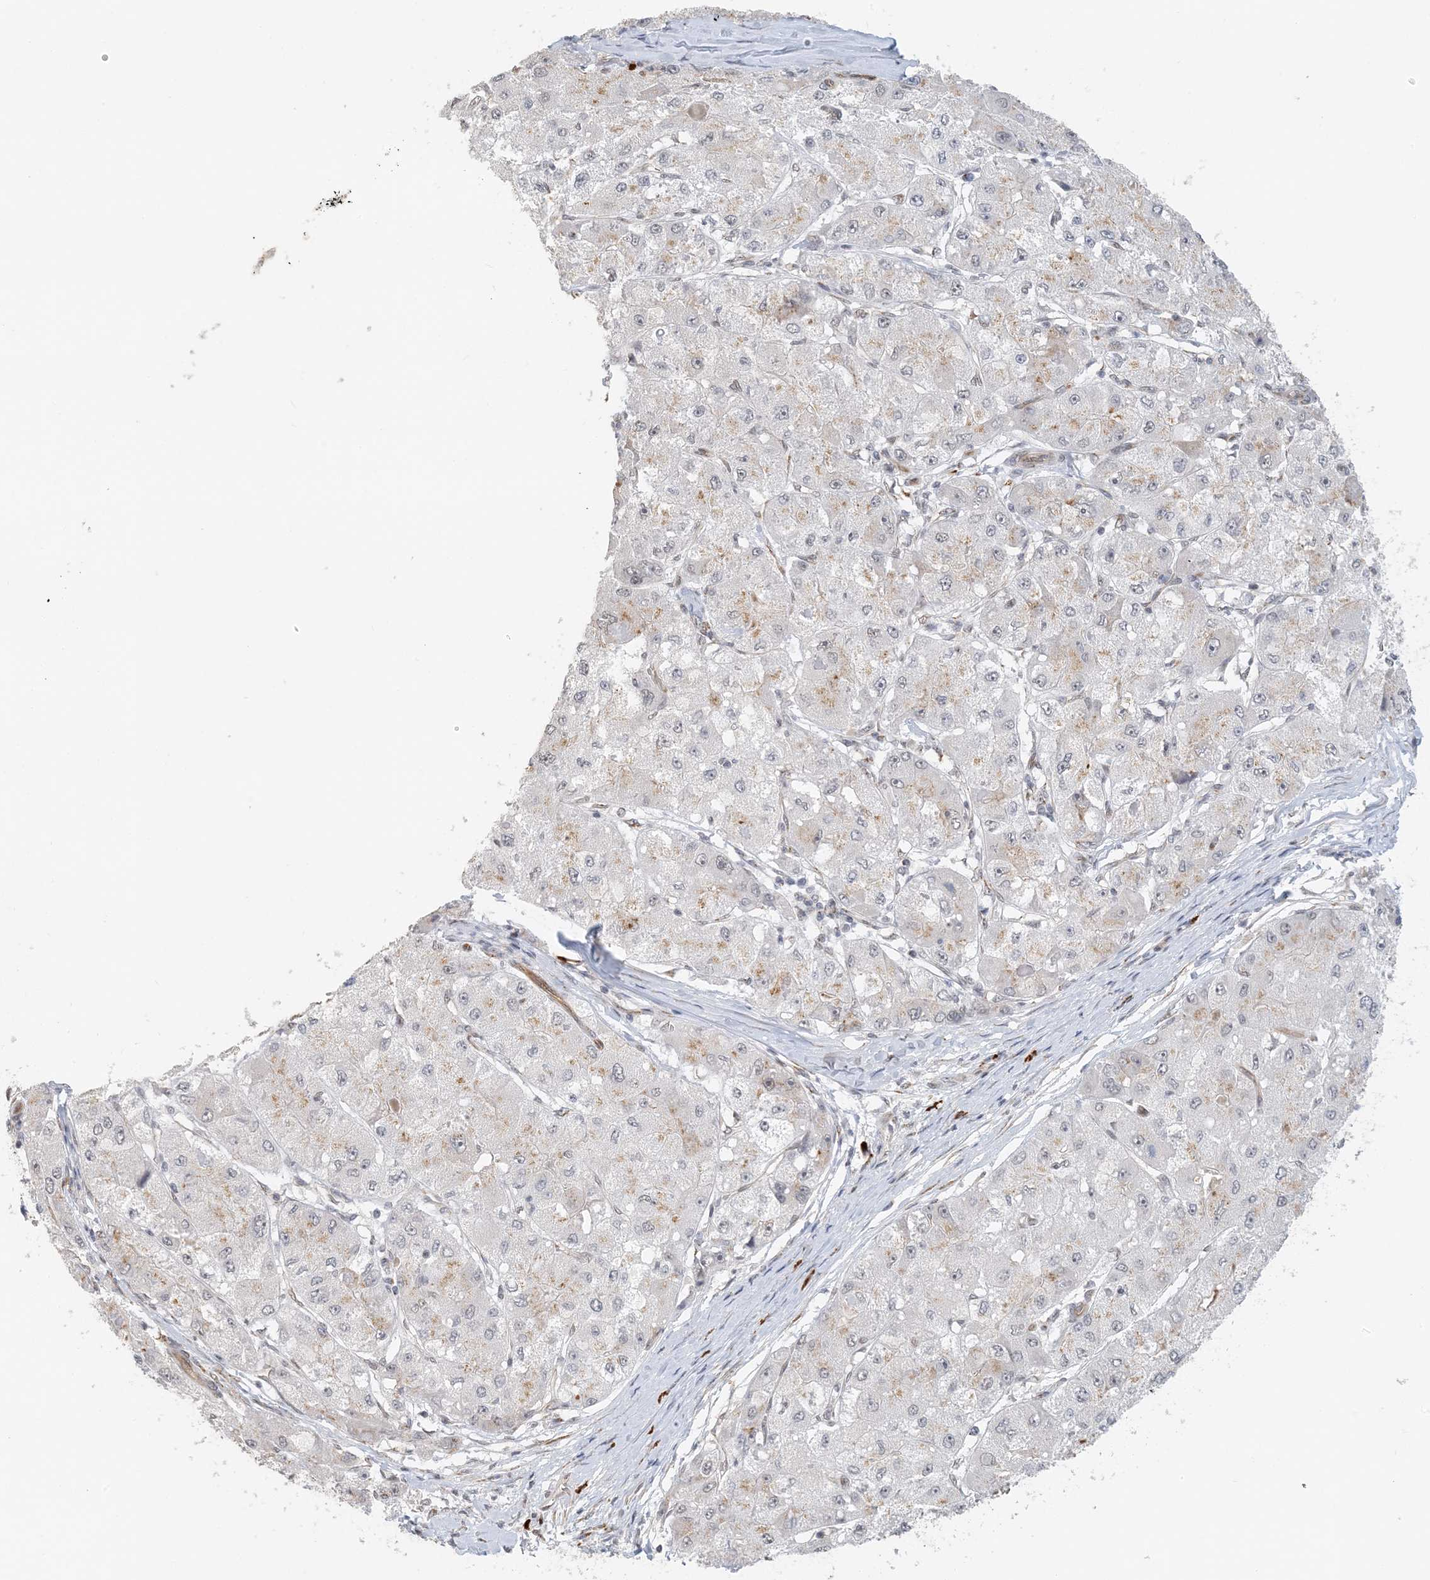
{"staining": {"intensity": "weak", "quantity": "<25%", "location": "cytoplasmic/membranous"}, "tissue": "liver cancer", "cell_type": "Tumor cells", "image_type": "cancer", "snomed": [{"axis": "morphology", "description": "Carcinoma, Hepatocellular, NOS"}, {"axis": "topography", "description": "Liver"}], "caption": "The immunohistochemistry (IHC) photomicrograph has no significant staining in tumor cells of hepatocellular carcinoma (liver) tissue.", "gene": "ZCCHC4", "patient": {"sex": "male", "age": 80}}